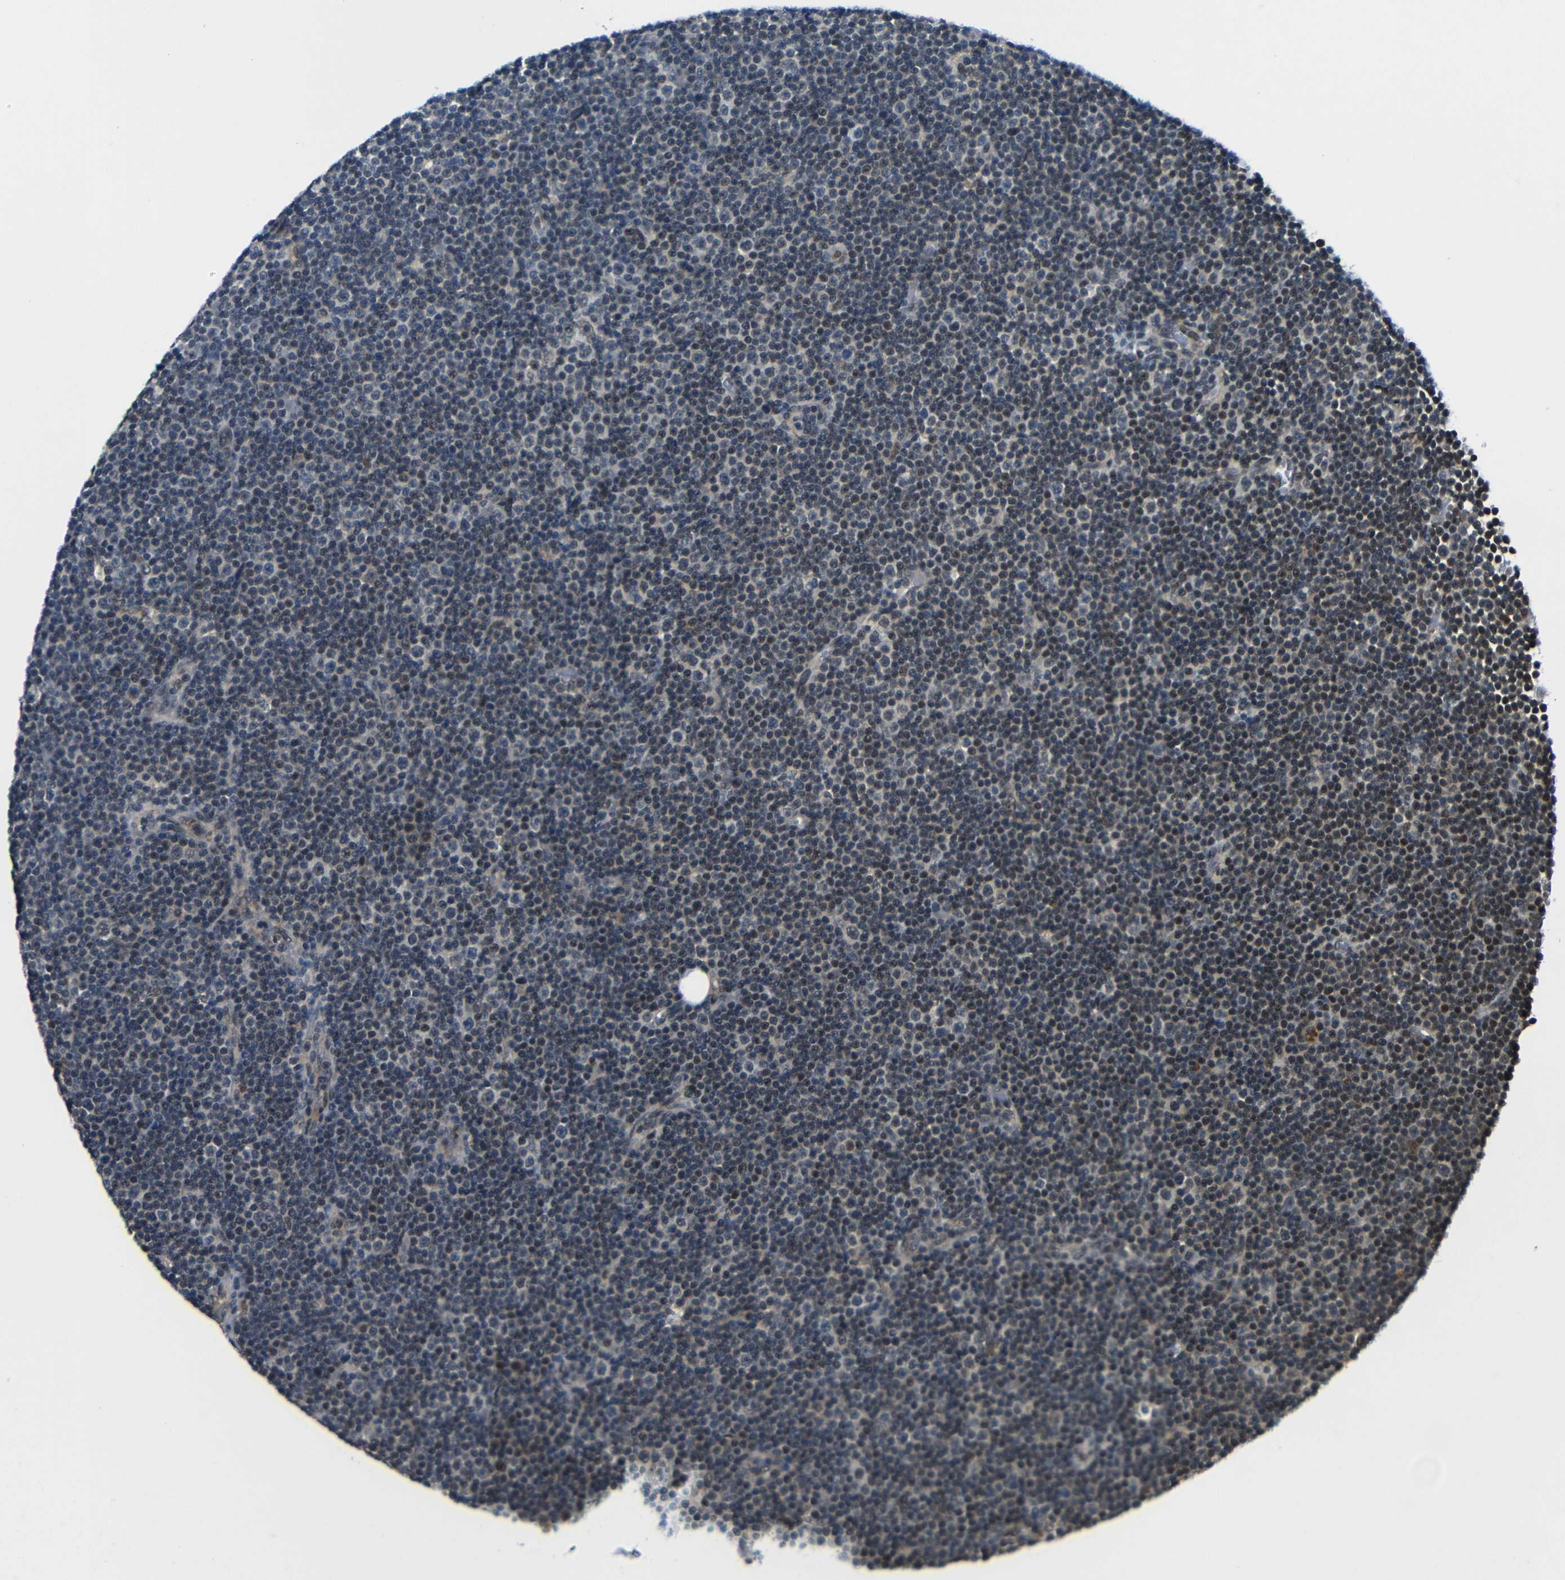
{"staining": {"intensity": "weak", "quantity": "<25%", "location": "cytoplasmic/membranous,nuclear"}, "tissue": "lymphoma", "cell_type": "Tumor cells", "image_type": "cancer", "snomed": [{"axis": "morphology", "description": "Malignant lymphoma, non-Hodgkin's type, Low grade"}, {"axis": "topography", "description": "Lymph node"}], "caption": "This micrograph is of low-grade malignant lymphoma, non-Hodgkin's type stained with immunohistochemistry to label a protein in brown with the nuclei are counter-stained blue. There is no staining in tumor cells. (DAB (3,3'-diaminobenzidine) immunohistochemistry with hematoxylin counter stain).", "gene": "FAM172A", "patient": {"sex": "female", "age": 67}}